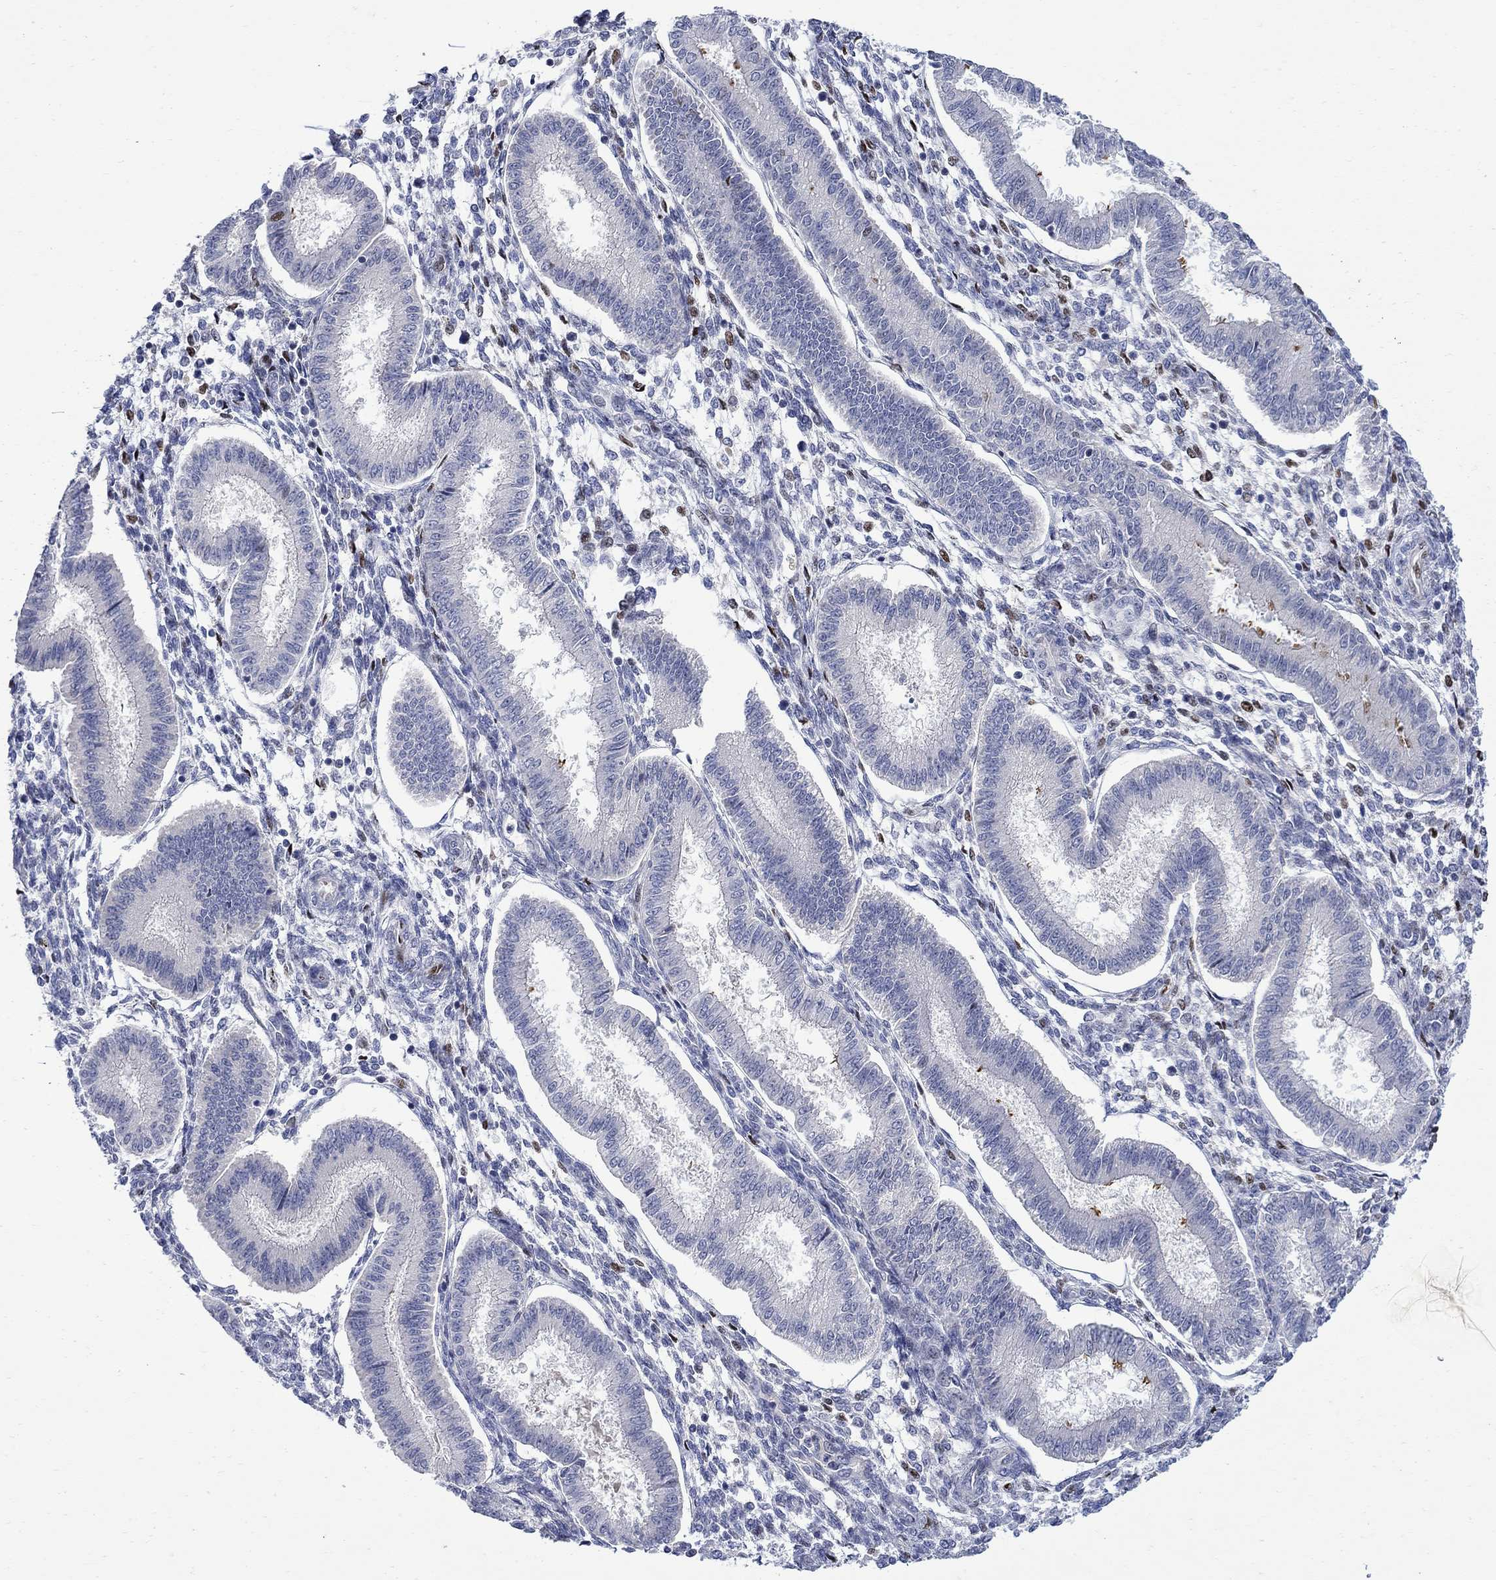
{"staining": {"intensity": "negative", "quantity": "none", "location": "none"}, "tissue": "endometrium", "cell_type": "Cells in endometrial stroma", "image_type": "normal", "snomed": [{"axis": "morphology", "description": "Normal tissue, NOS"}, {"axis": "topography", "description": "Endometrium"}], "caption": "The micrograph shows no significant expression in cells in endometrial stroma of endometrium.", "gene": "DLK1", "patient": {"sex": "female", "age": 43}}